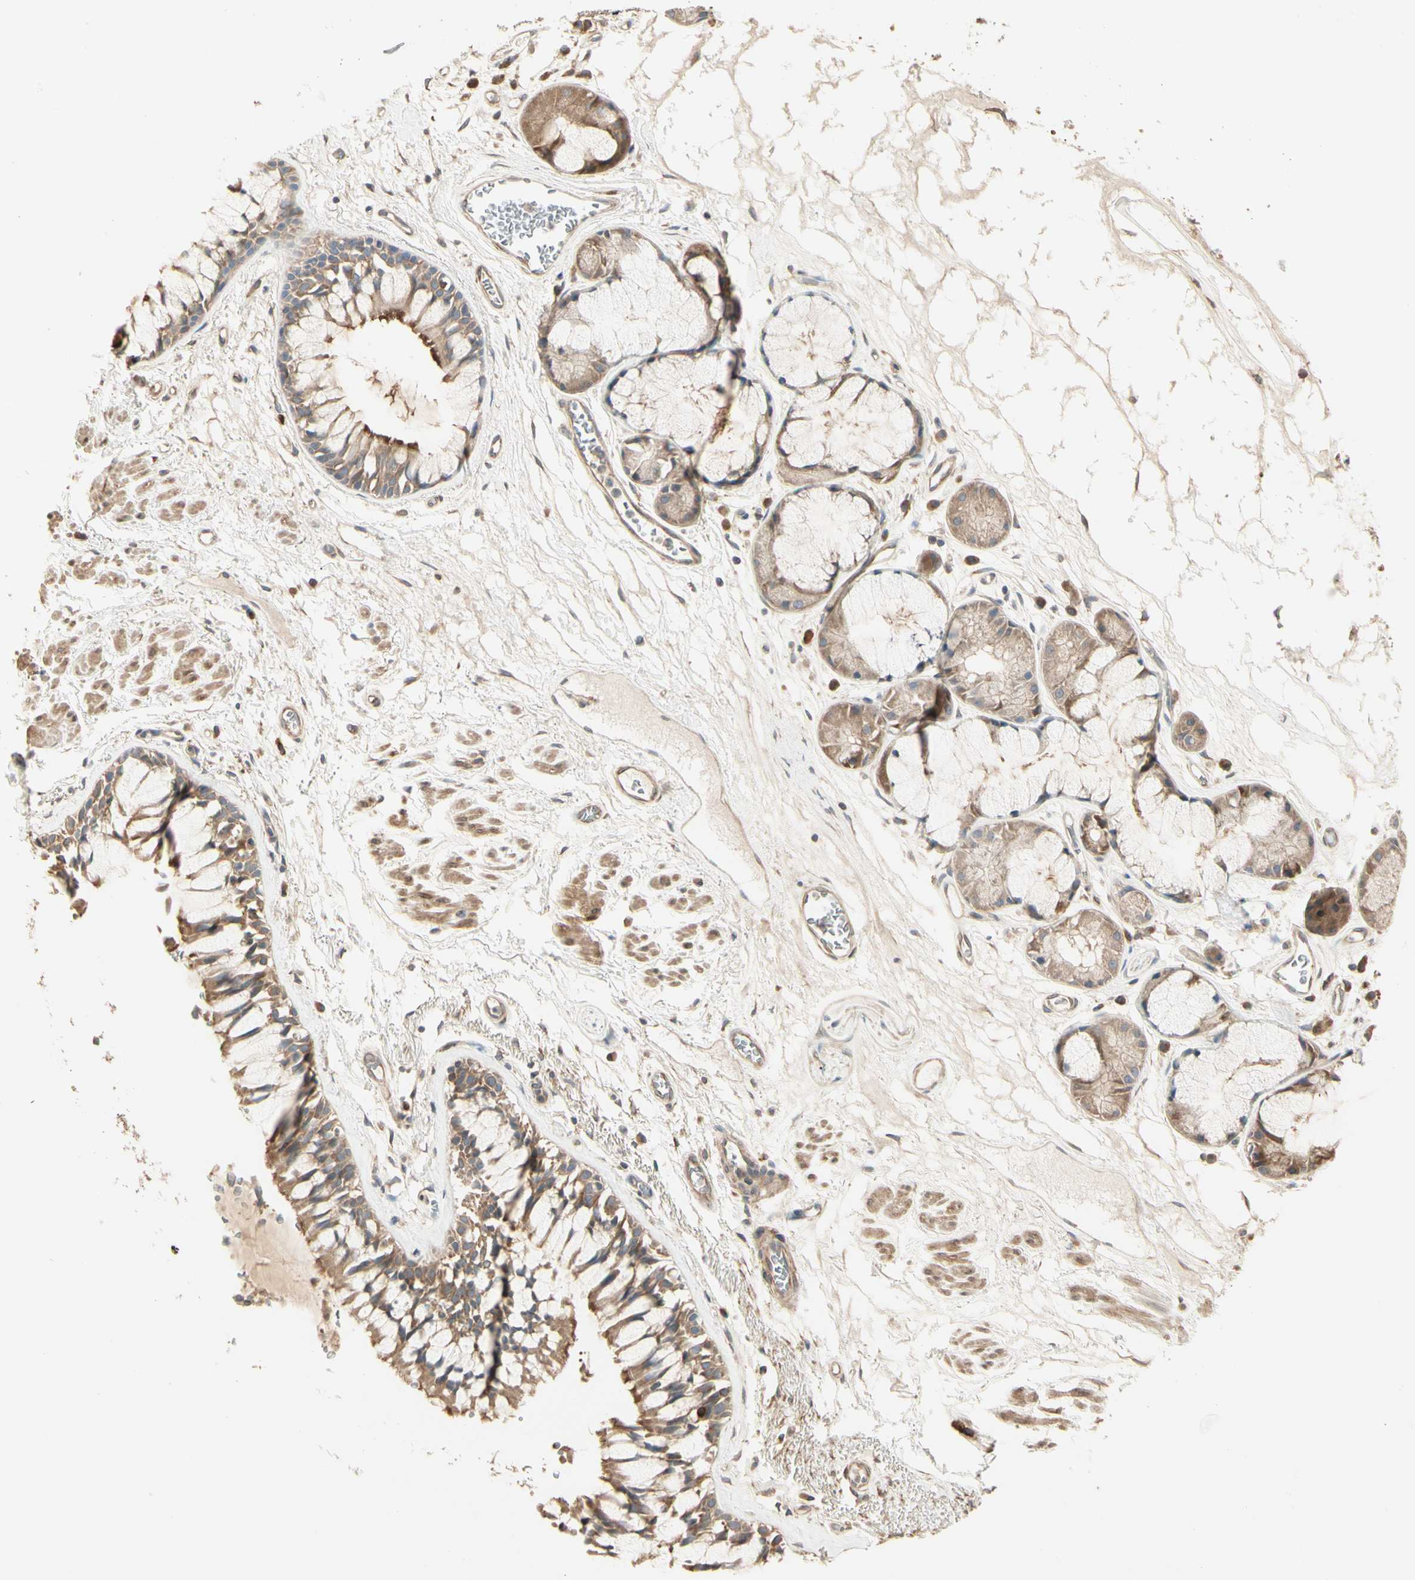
{"staining": {"intensity": "moderate", "quantity": ">75%", "location": "cytoplasmic/membranous"}, "tissue": "bronchus", "cell_type": "Respiratory epithelial cells", "image_type": "normal", "snomed": [{"axis": "morphology", "description": "Normal tissue, NOS"}, {"axis": "topography", "description": "Bronchus"}], "caption": "This is a micrograph of immunohistochemistry (IHC) staining of unremarkable bronchus, which shows moderate expression in the cytoplasmic/membranous of respiratory epithelial cells.", "gene": "IRAG1", "patient": {"sex": "male", "age": 66}}